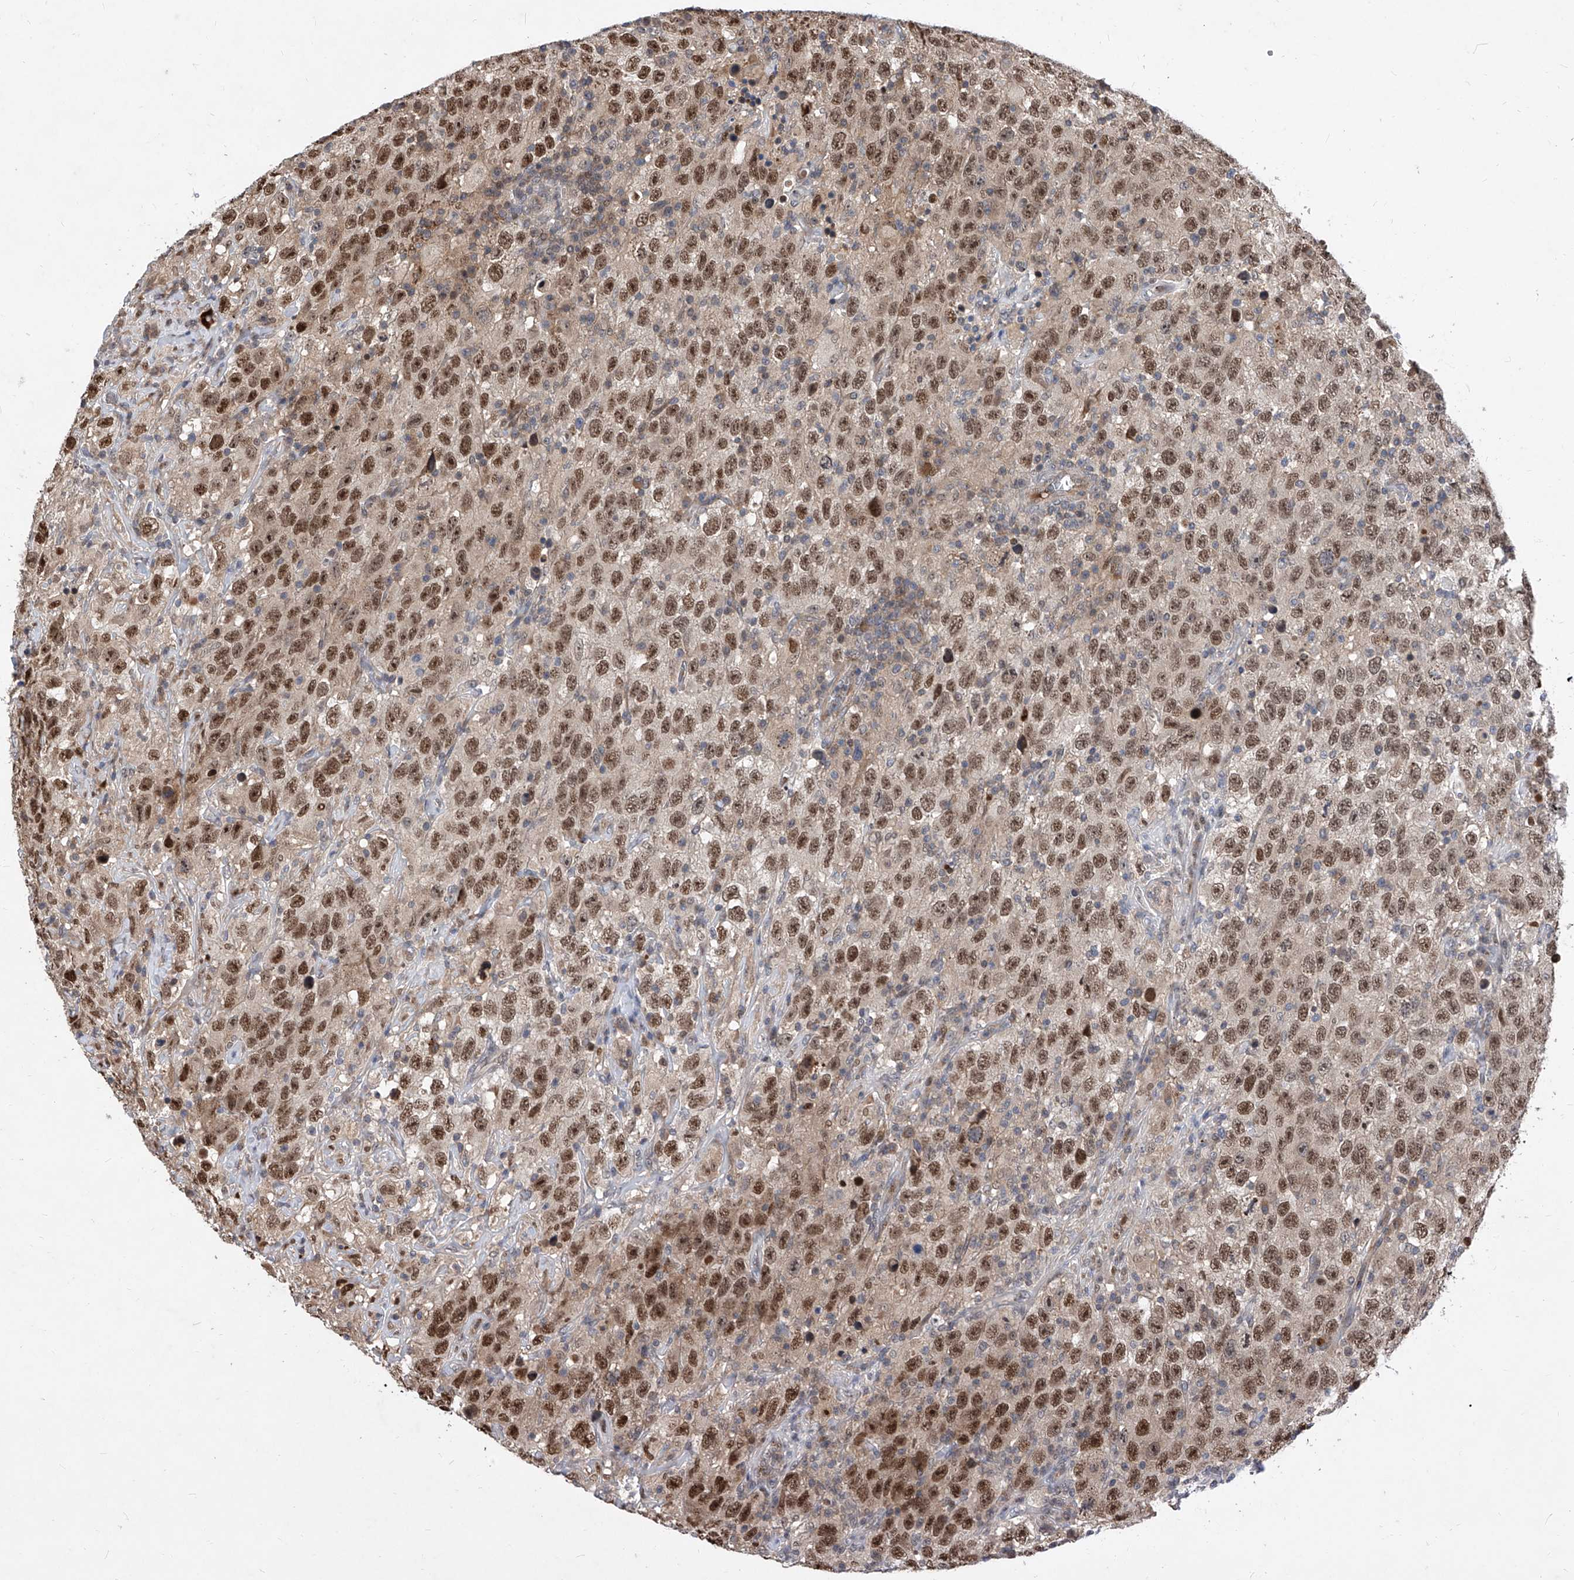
{"staining": {"intensity": "moderate", "quantity": ">75%", "location": "nuclear"}, "tissue": "testis cancer", "cell_type": "Tumor cells", "image_type": "cancer", "snomed": [{"axis": "morphology", "description": "Seminoma, NOS"}, {"axis": "topography", "description": "Testis"}], "caption": "A medium amount of moderate nuclear staining is present in about >75% of tumor cells in testis seminoma tissue. (DAB IHC with brightfield microscopy, high magnification).", "gene": "LGR4", "patient": {"sex": "male", "age": 65}}